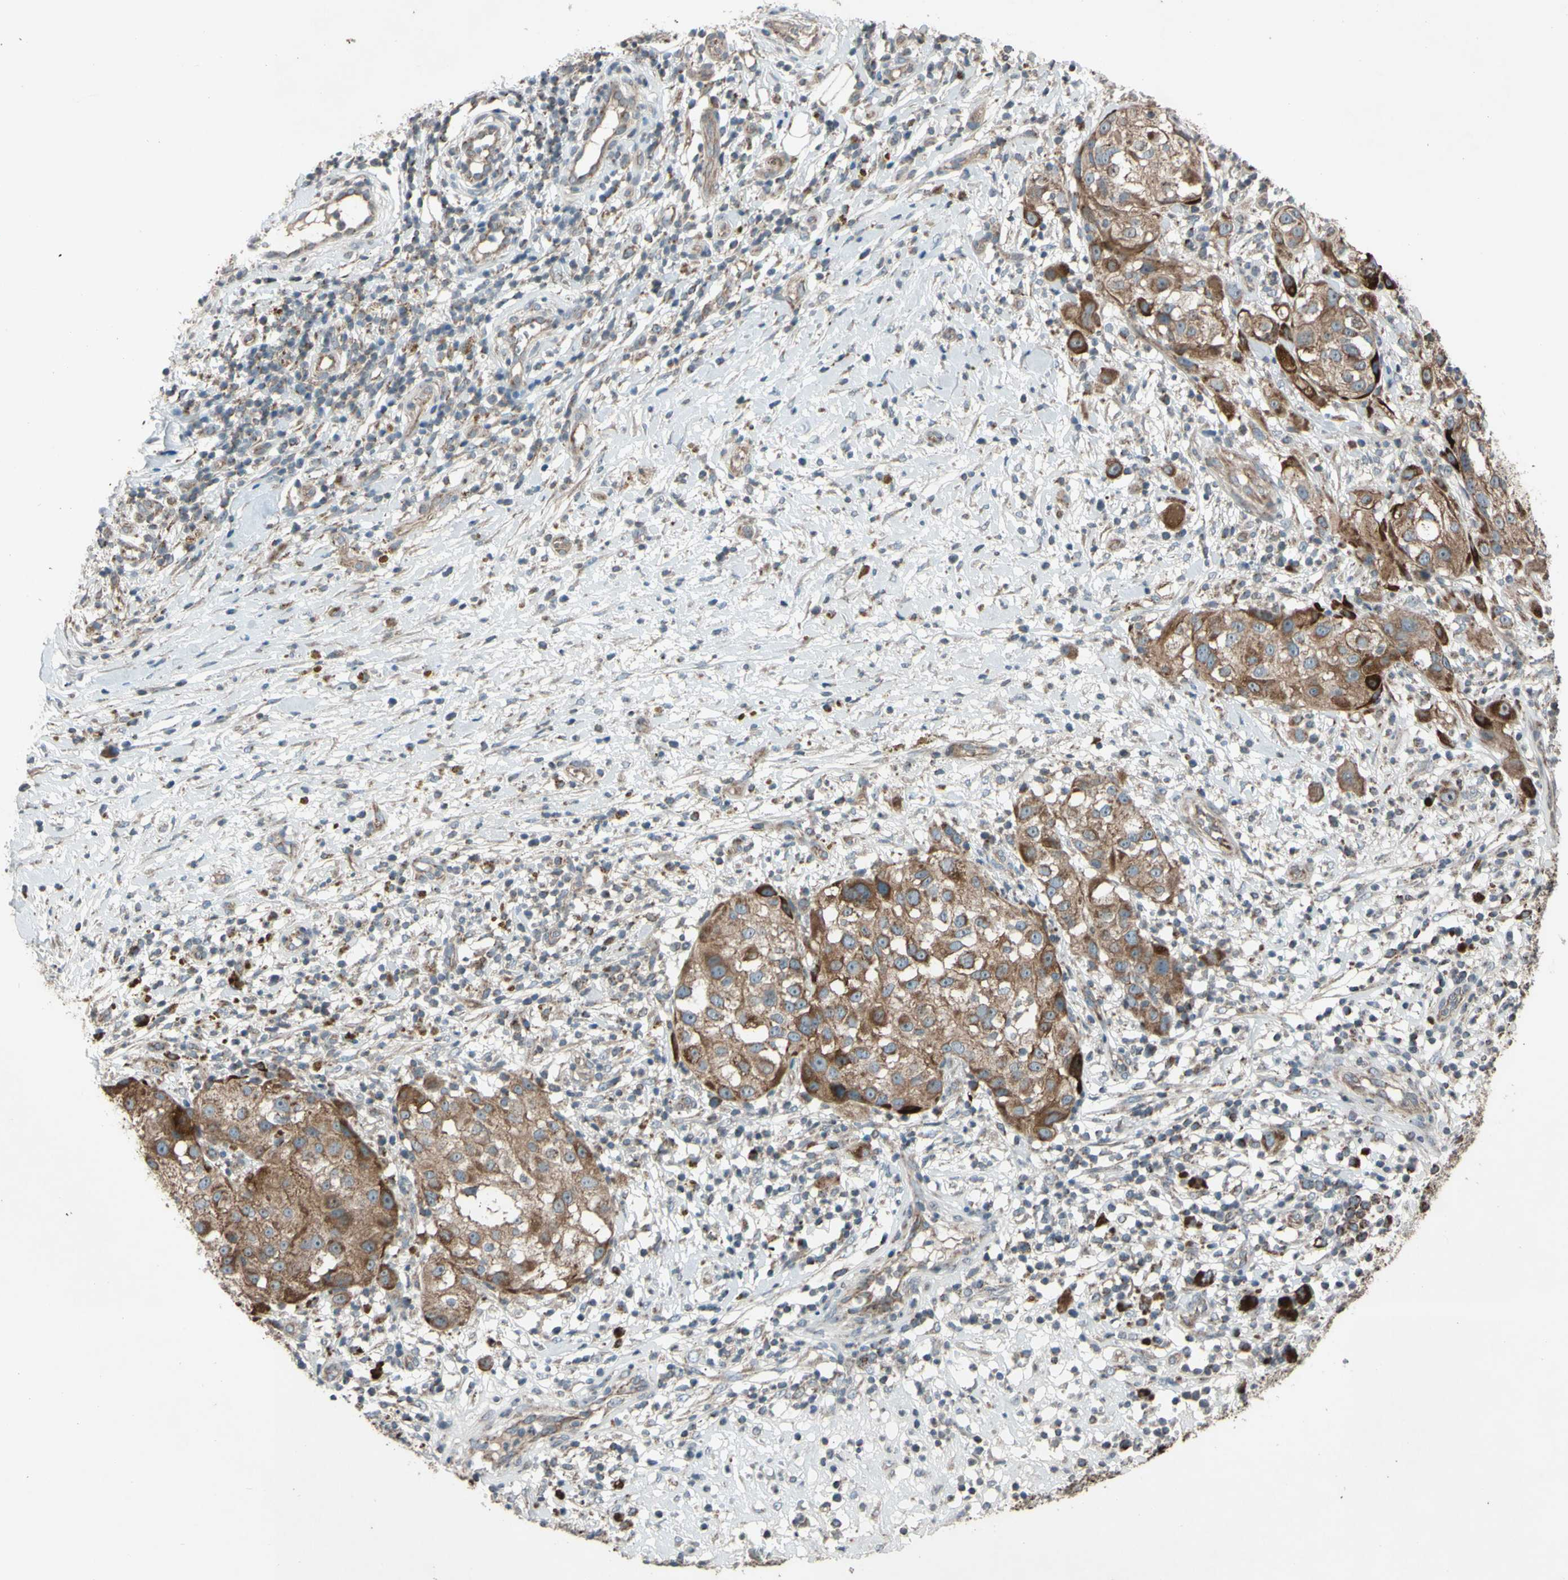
{"staining": {"intensity": "moderate", "quantity": ">75%", "location": "cytoplasmic/membranous"}, "tissue": "melanoma", "cell_type": "Tumor cells", "image_type": "cancer", "snomed": [{"axis": "morphology", "description": "Necrosis, NOS"}, {"axis": "morphology", "description": "Malignant melanoma, NOS"}, {"axis": "topography", "description": "Skin"}], "caption": "Brown immunohistochemical staining in melanoma displays moderate cytoplasmic/membranous staining in about >75% of tumor cells.", "gene": "ACOT8", "patient": {"sex": "female", "age": 87}}